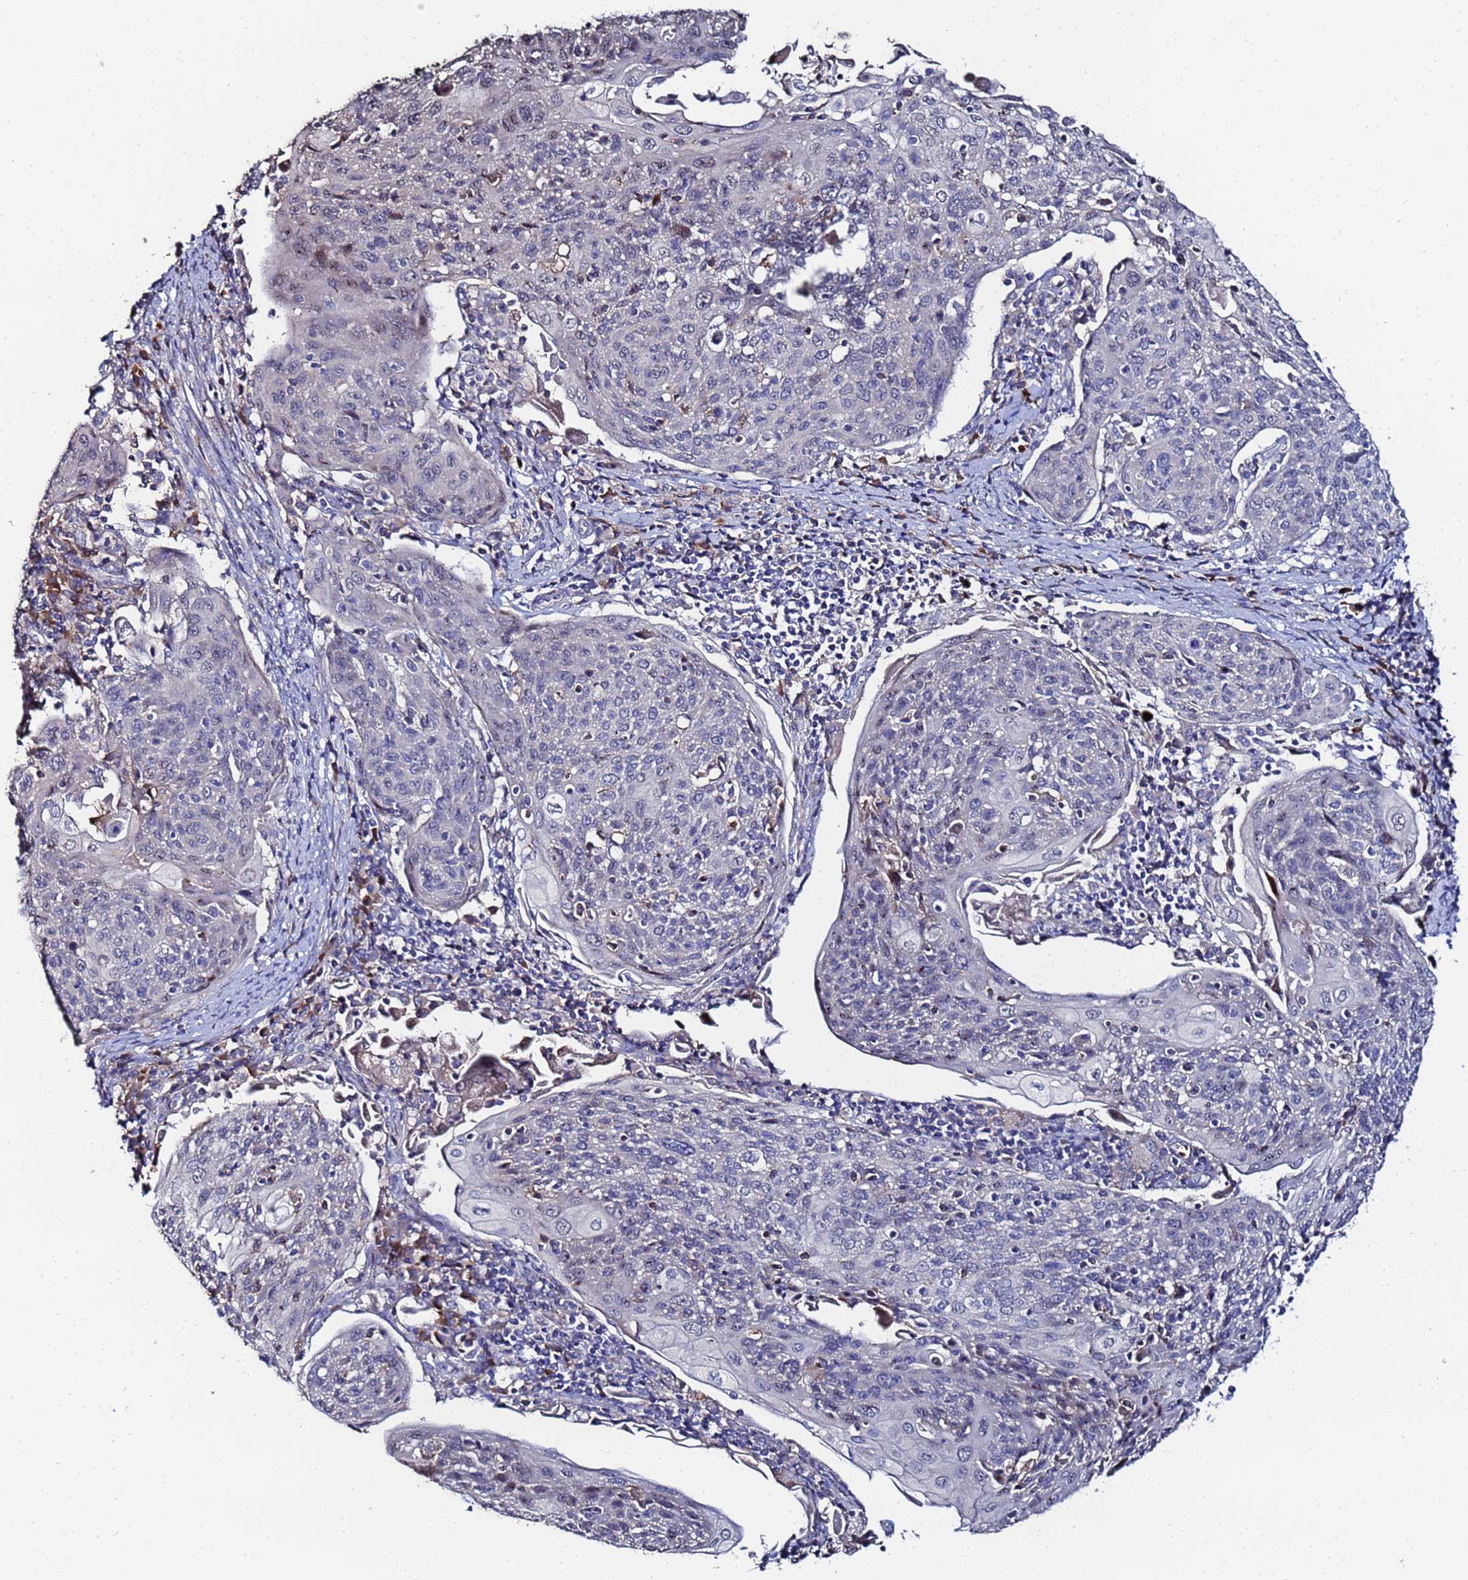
{"staining": {"intensity": "negative", "quantity": "none", "location": "none"}, "tissue": "cervical cancer", "cell_type": "Tumor cells", "image_type": "cancer", "snomed": [{"axis": "morphology", "description": "Squamous cell carcinoma, NOS"}, {"axis": "topography", "description": "Cervix"}], "caption": "An immunohistochemistry histopathology image of cervical squamous cell carcinoma is shown. There is no staining in tumor cells of cervical squamous cell carcinoma.", "gene": "TCP10L", "patient": {"sex": "female", "age": 67}}